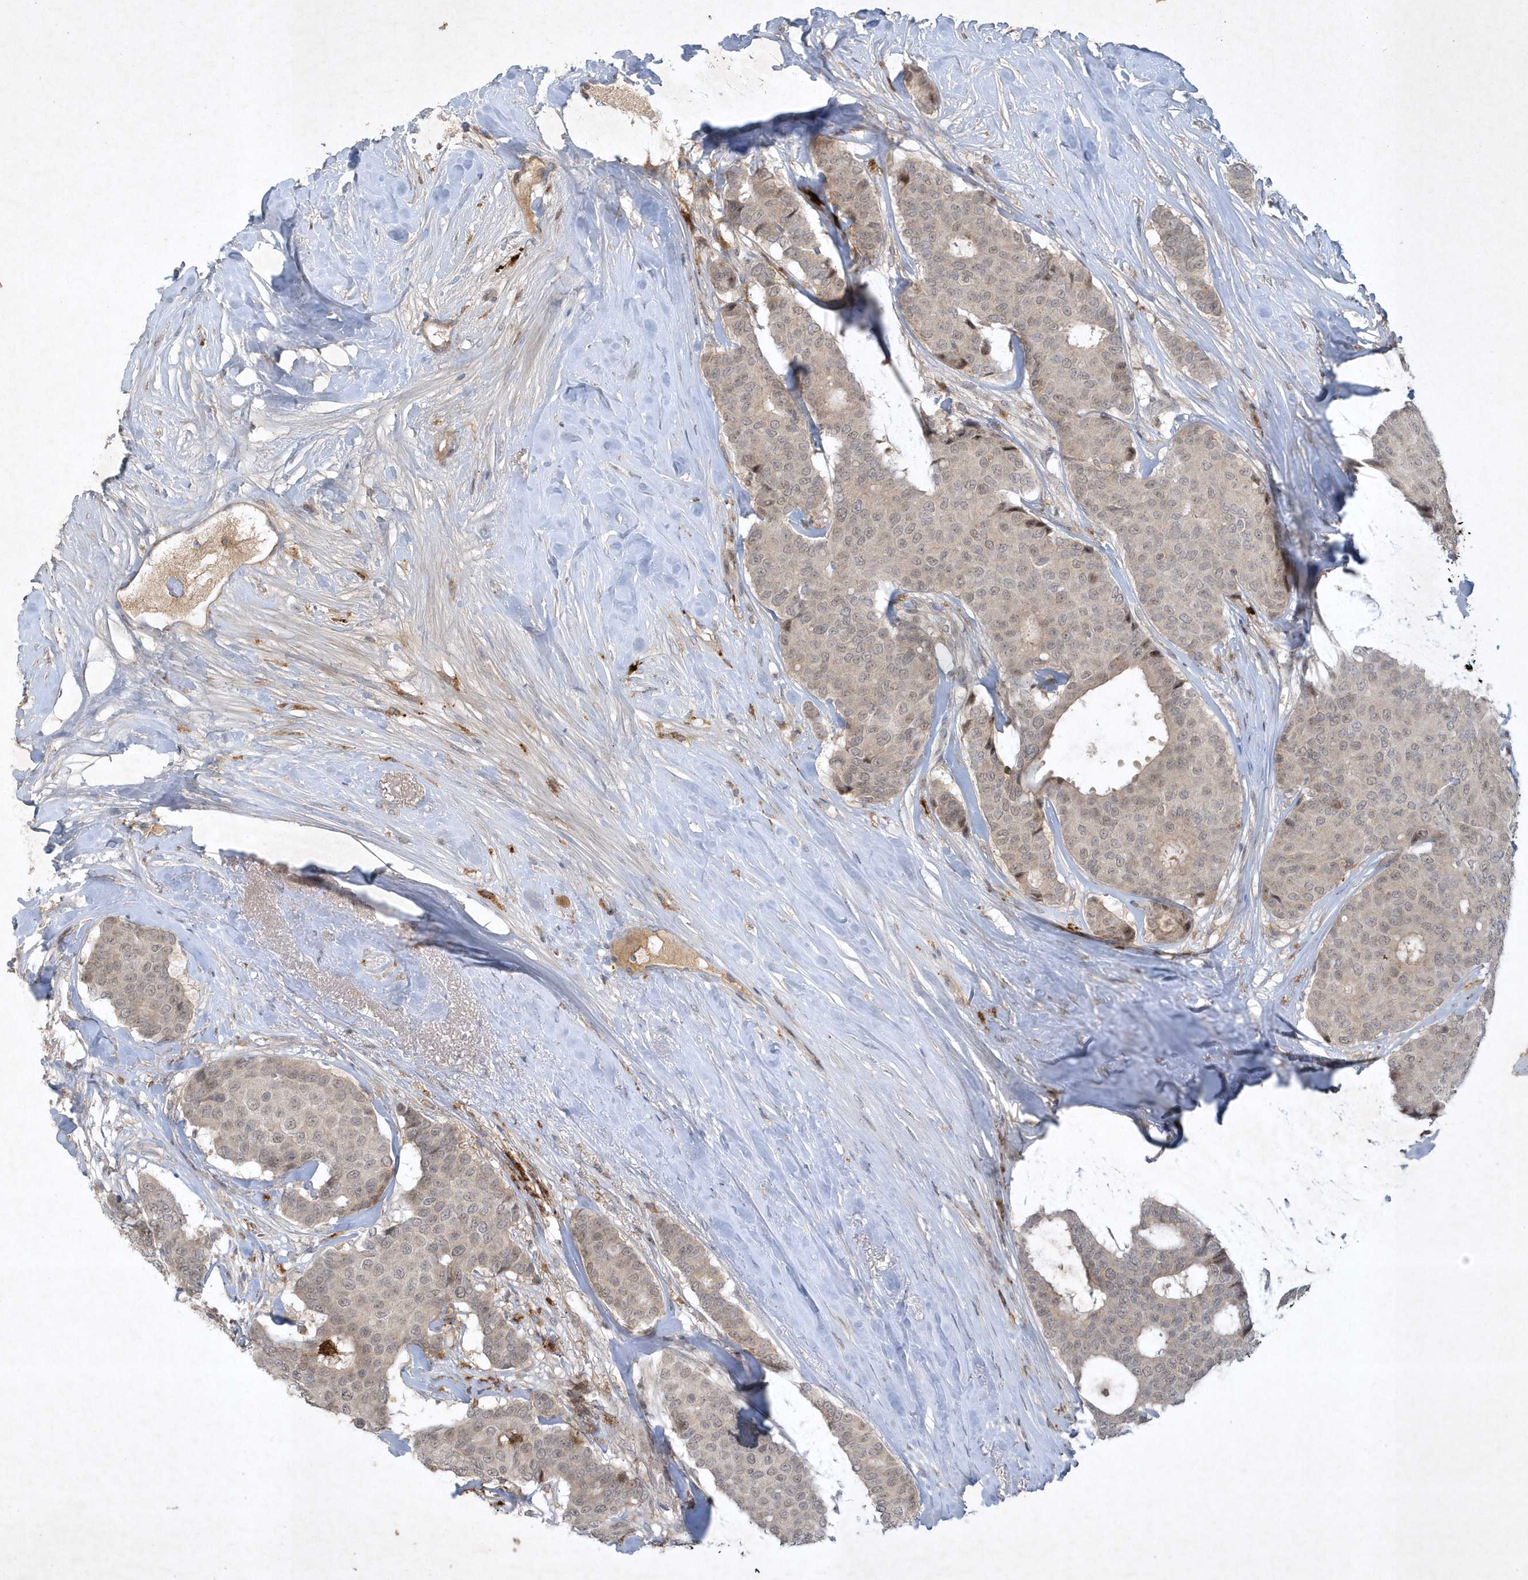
{"staining": {"intensity": "weak", "quantity": "25%-75%", "location": "nuclear"}, "tissue": "breast cancer", "cell_type": "Tumor cells", "image_type": "cancer", "snomed": [{"axis": "morphology", "description": "Duct carcinoma"}, {"axis": "topography", "description": "Breast"}], "caption": "Brown immunohistochemical staining in human breast cancer displays weak nuclear expression in approximately 25%-75% of tumor cells. The protein of interest is stained brown, and the nuclei are stained in blue (DAB (3,3'-diaminobenzidine) IHC with brightfield microscopy, high magnification).", "gene": "THG1L", "patient": {"sex": "female", "age": 75}}